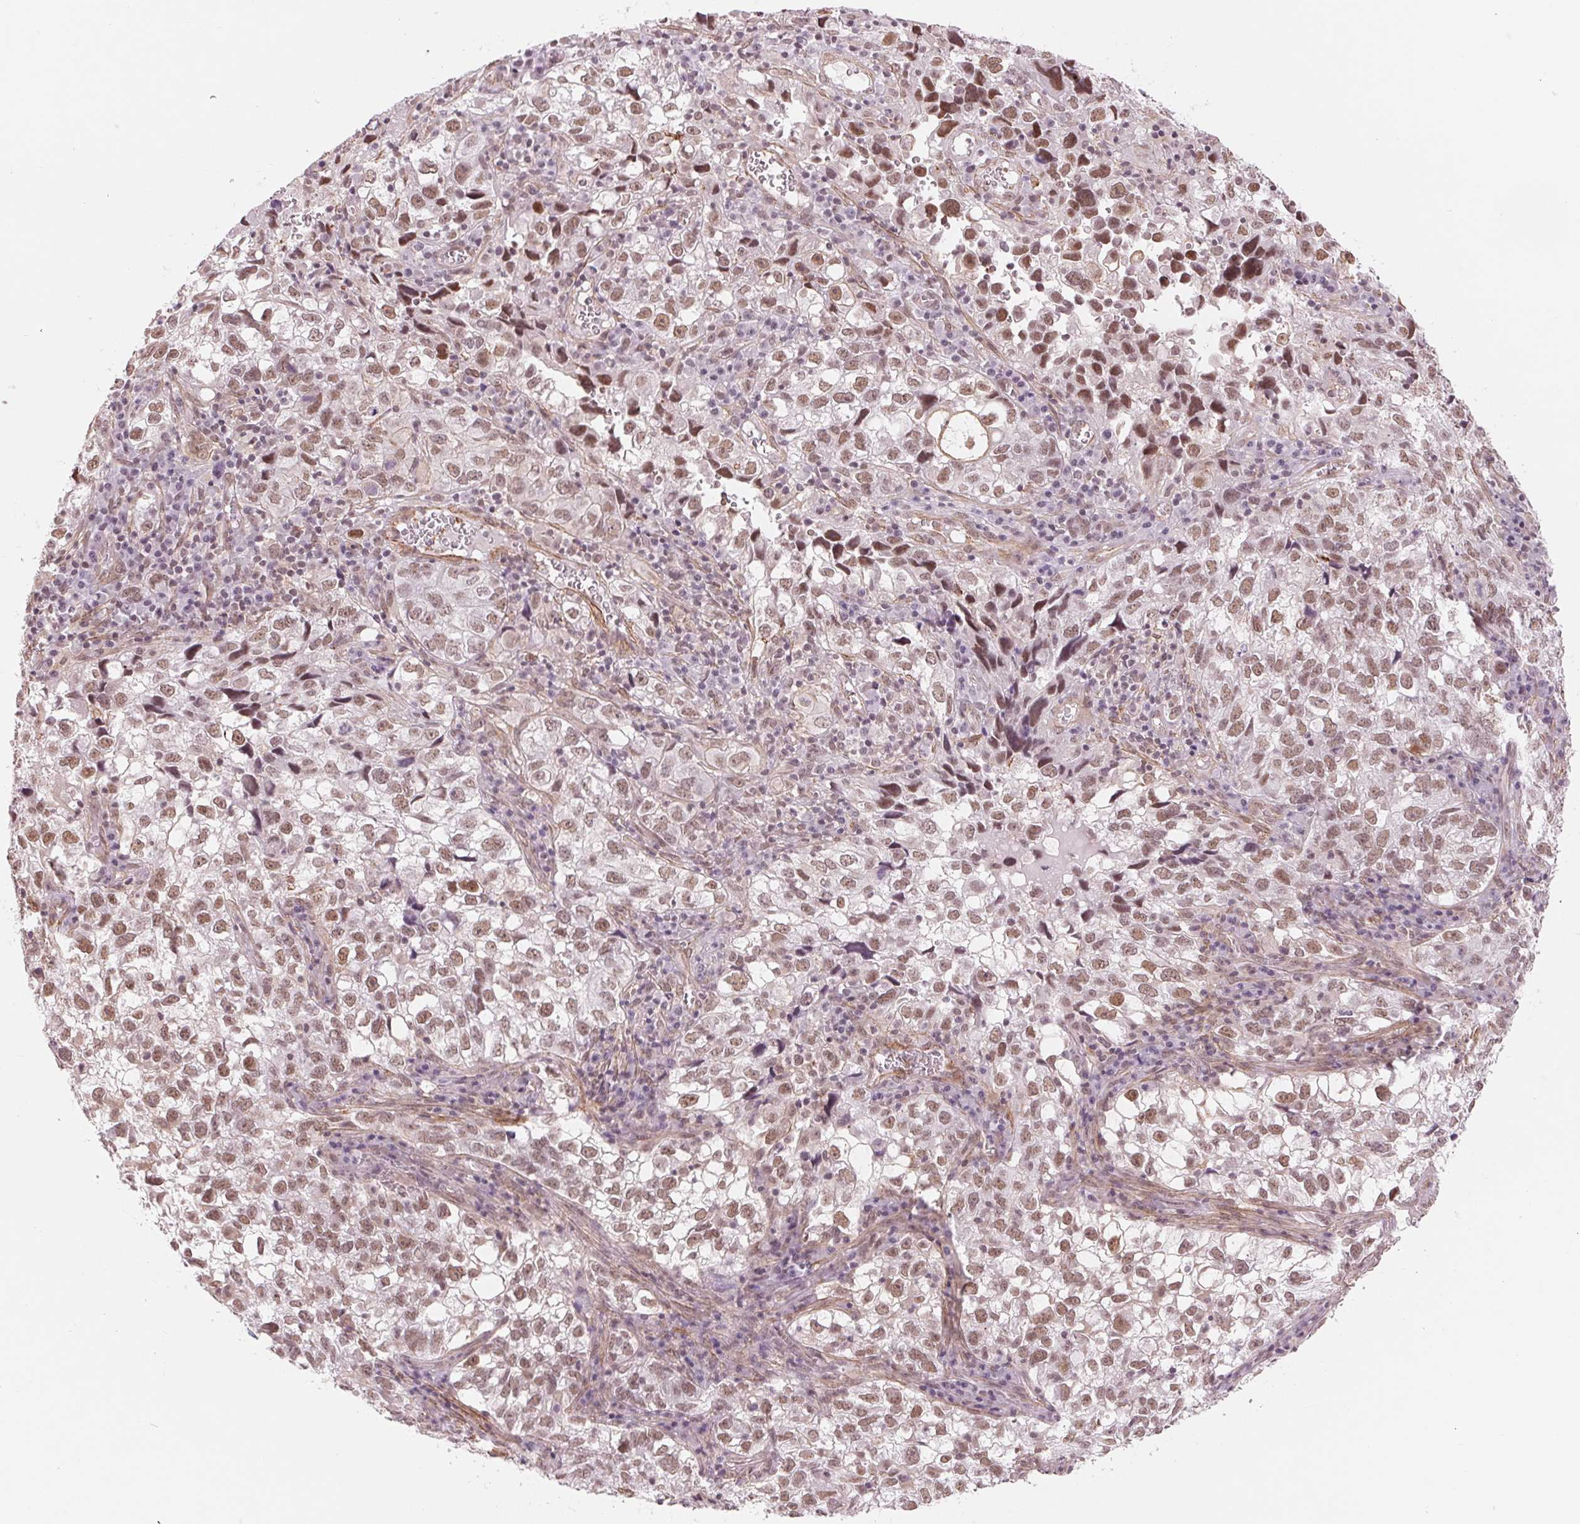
{"staining": {"intensity": "moderate", "quantity": ">75%", "location": "nuclear"}, "tissue": "cervical cancer", "cell_type": "Tumor cells", "image_type": "cancer", "snomed": [{"axis": "morphology", "description": "Squamous cell carcinoma, NOS"}, {"axis": "topography", "description": "Cervix"}], "caption": "A brown stain labels moderate nuclear positivity of a protein in human cervical squamous cell carcinoma tumor cells.", "gene": "BCAT1", "patient": {"sex": "female", "age": 55}}